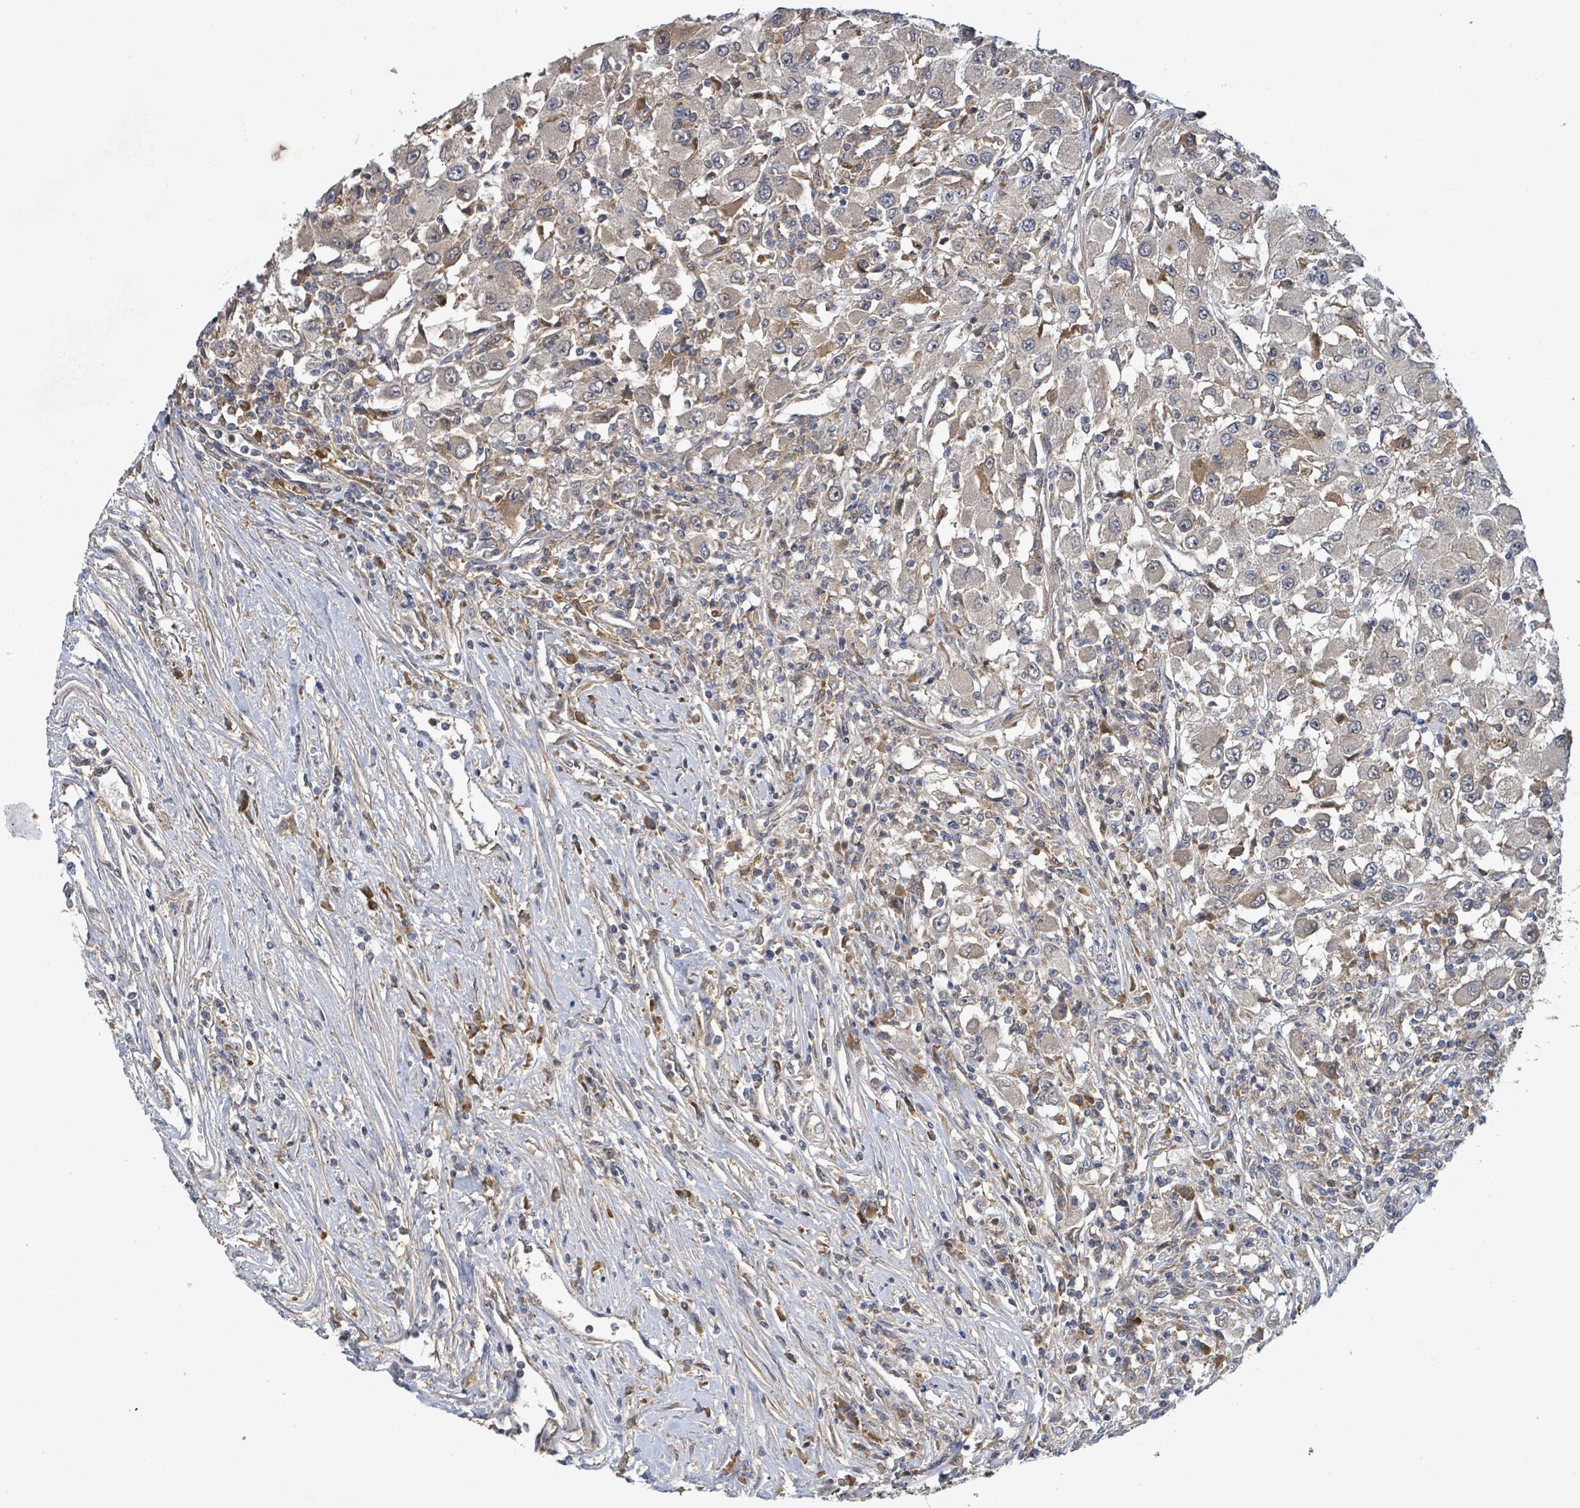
{"staining": {"intensity": "weak", "quantity": "<25%", "location": "cytoplasmic/membranous"}, "tissue": "renal cancer", "cell_type": "Tumor cells", "image_type": "cancer", "snomed": [{"axis": "morphology", "description": "Adenocarcinoma, NOS"}, {"axis": "topography", "description": "Kidney"}], "caption": "Immunohistochemistry image of human renal adenocarcinoma stained for a protein (brown), which displays no positivity in tumor cells.", "gene": "STARD4", "patient": {"sex": "female", "age": 67}}